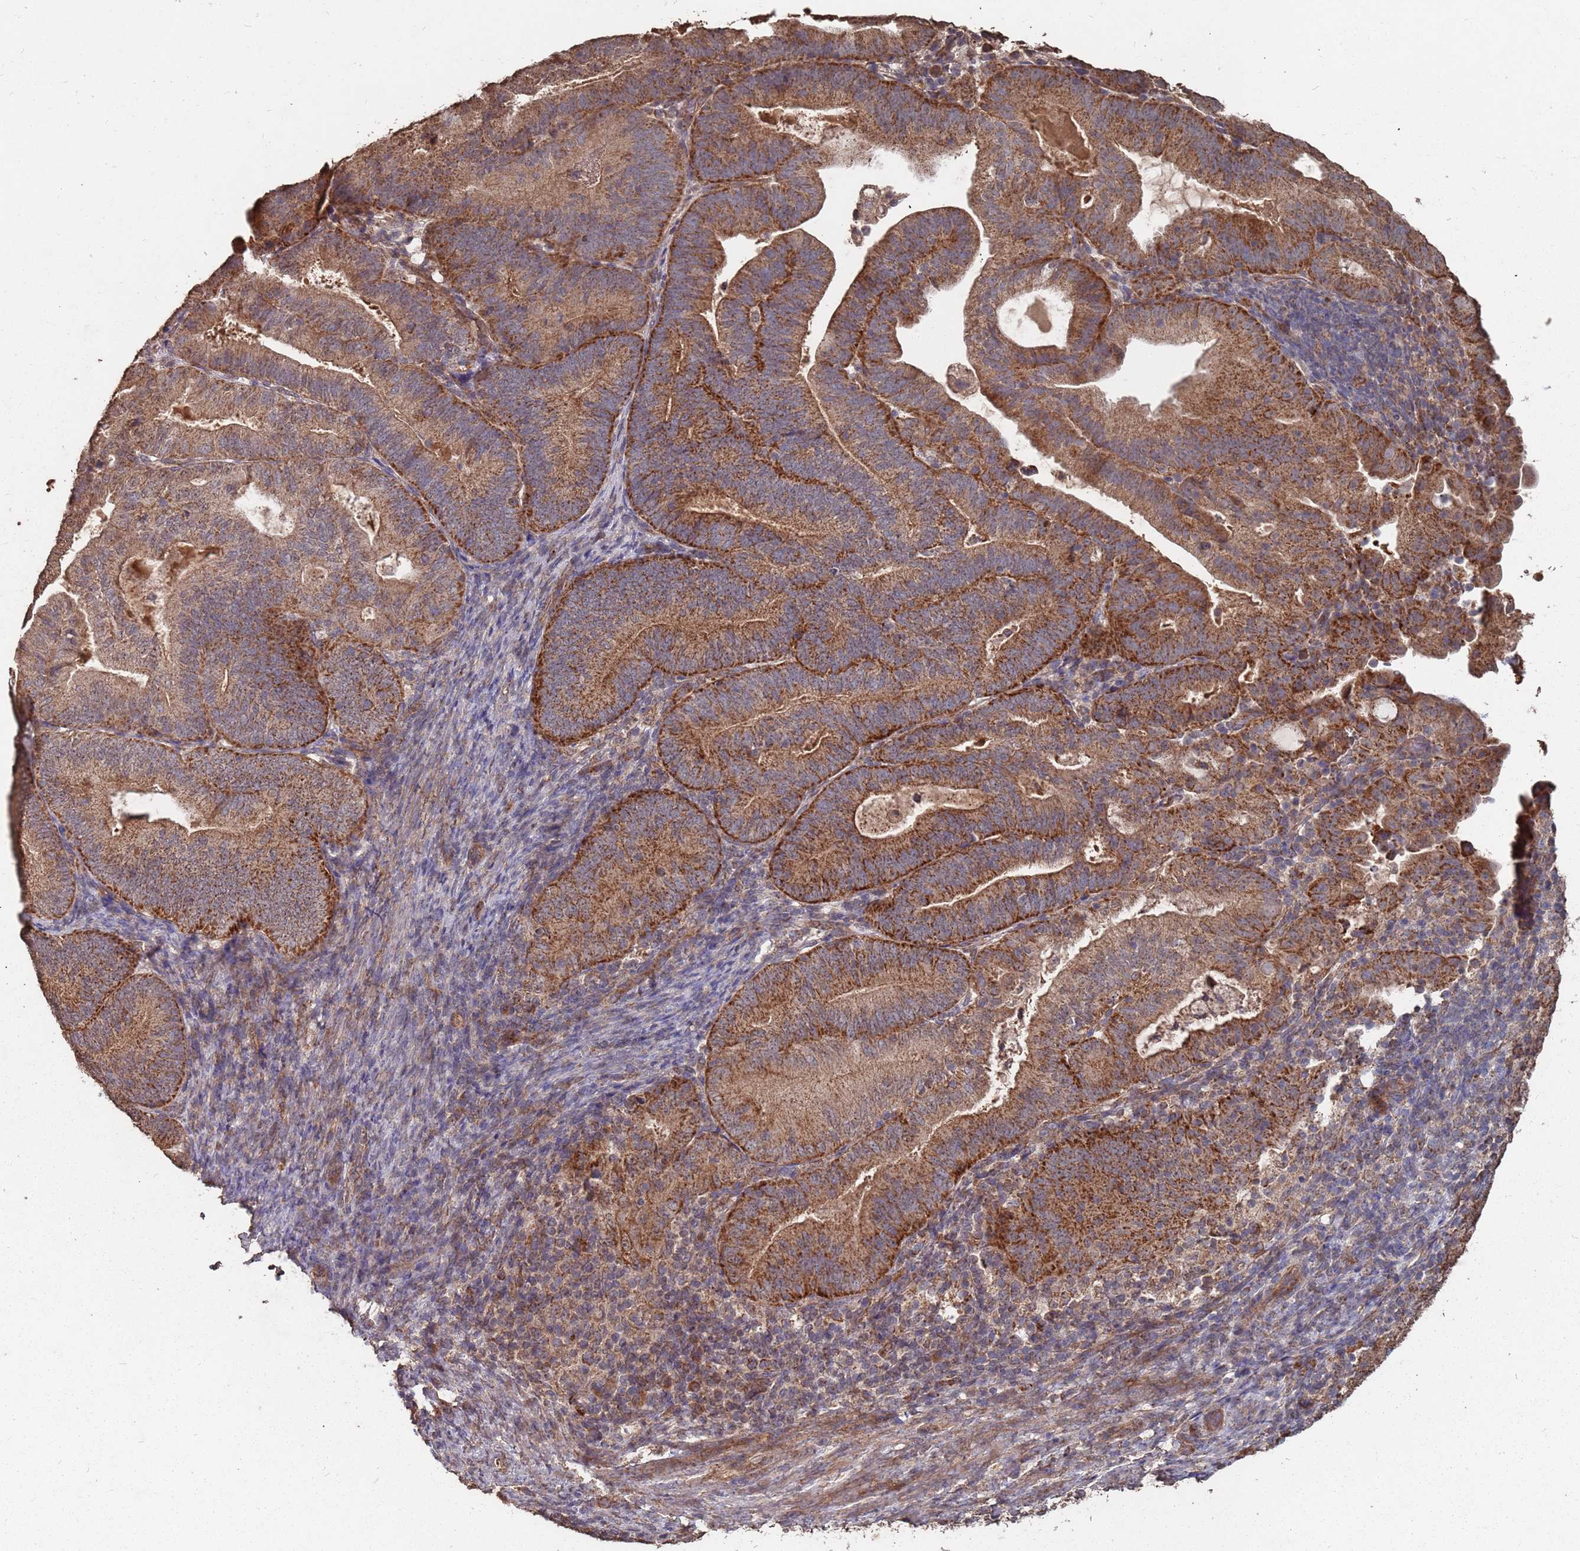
{"staining": {"intensity": "strong", "quantity": ">75%", "location": "cytoplasmic/membranous"}, "tissue": "endometrial cancer", "cell_type": "Tumor cells", "image_type": "cancer", "snomed": [{"axis": "morphology", "description": "Adenocarcinoma, NOS"}, {"axis": "topography", "description": "Endometrium"}], "caption": "Immunohistochemistry (IHC) image of endometrial adenocarcinoma stained for a protein (brown), which reveals high levels of strong cytoplasmic/membranous expression in approximately >75% of tumor cells.", "gene": "PRORP", "patient": {"sex": "female", "age": 70}}